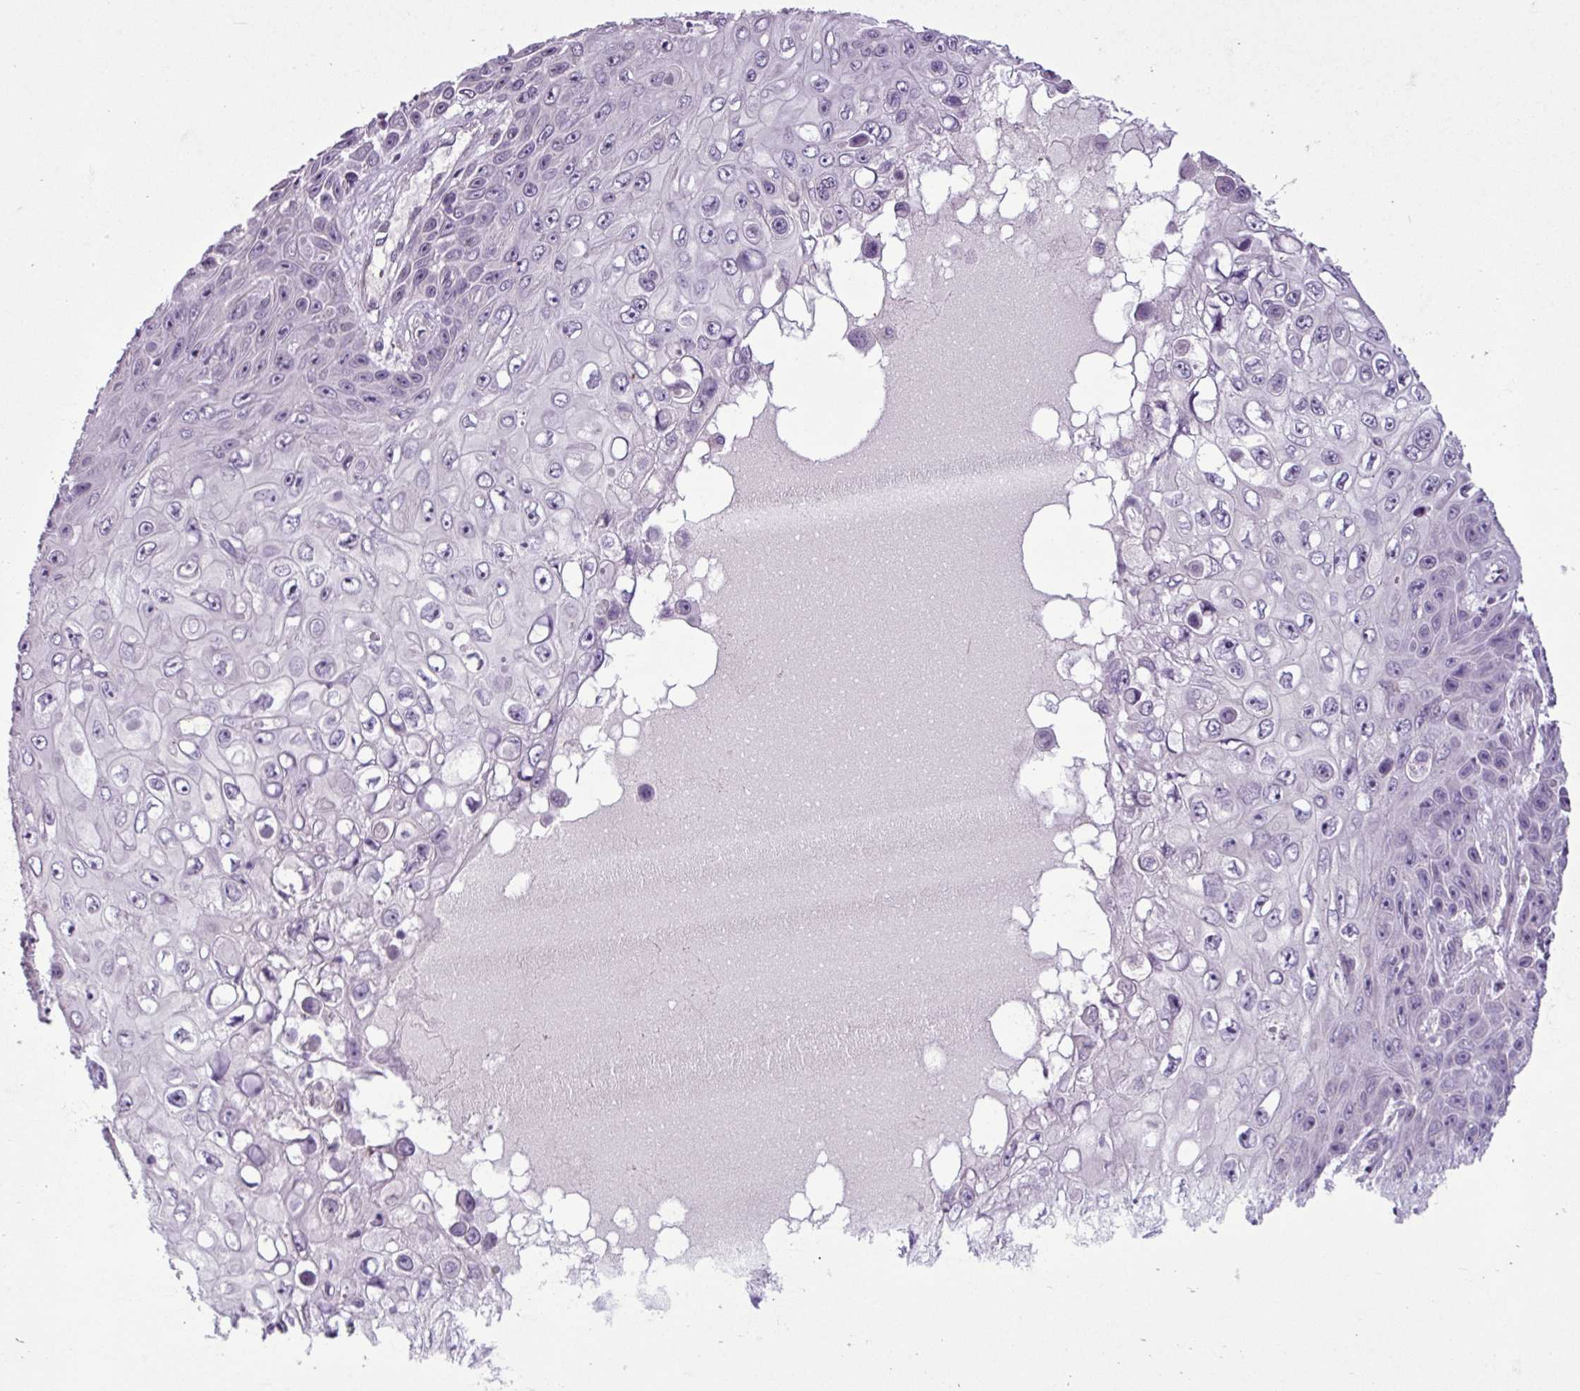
{"staining": {"intensity": "negative", "quantity": "none", "location": "none"}, "tissue": "skin cancer", "cell_type": "Tumor cells", "image_type": "cancer", "snomed": [{"axis": "morphology", "description": "Squamous cell carcinoma, NOS"}, {"axis": "topography", "description": "Skin"}], "caption": "This is an immunohistochemistry (IHC) photomicrograph of human squamous cell carcinoma (skin). There is no staining in tumor cells.", "gene": "C9orf24", "patient": {"sex": "male", "age": 82}}